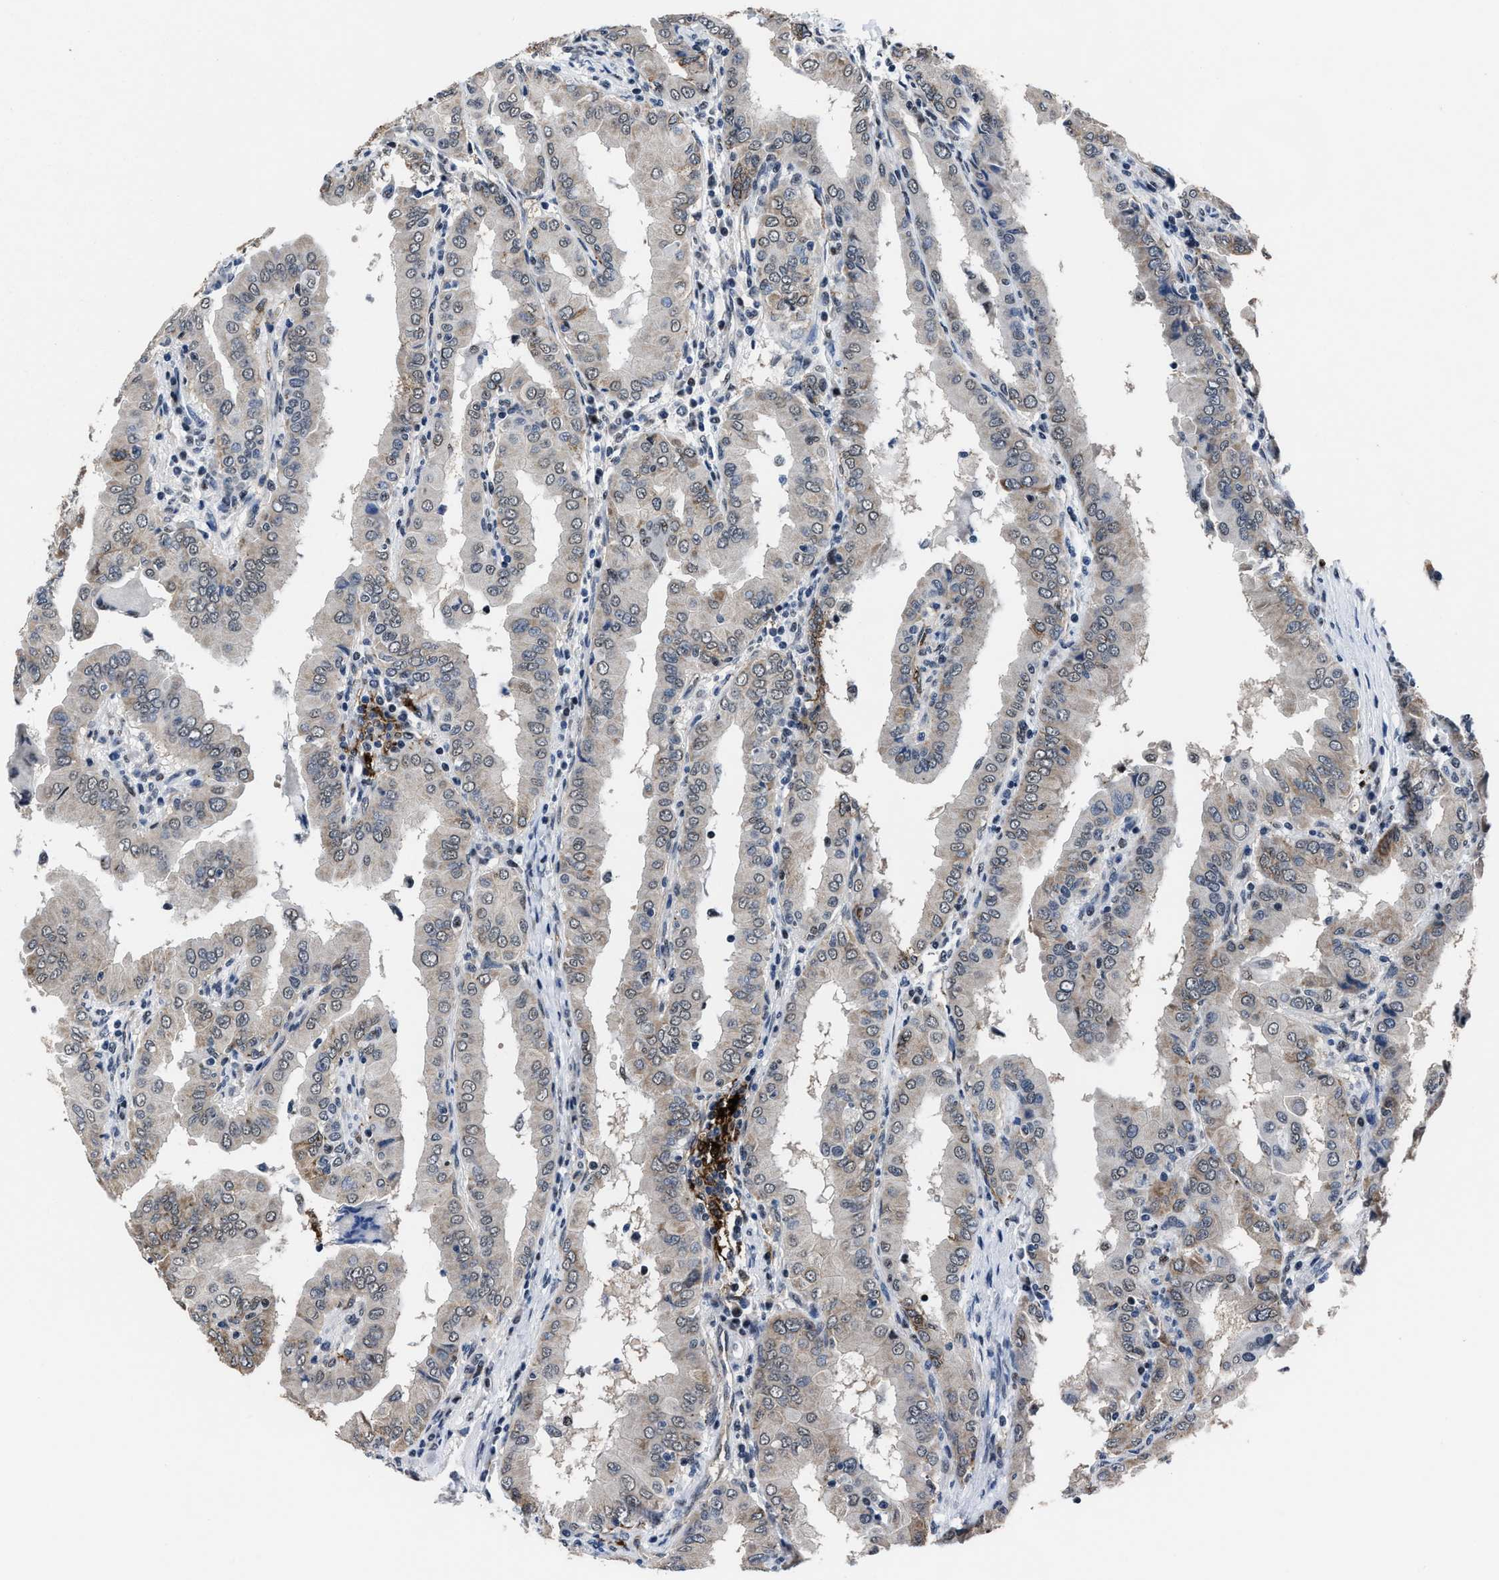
{"staining": {"intensity": "weak", "quantity": "<25%", "location": "cytoplasmic/membranous"}, "tissue": "thyroid cancer", "cell_type": "Tumor cells", "image_type": "cancer", "snomed": [{"axis": "morphology", "description": "Papillary adenocarcinoma, NOS"}, {"axis": "topography", "description": "Thyroid gland"}], "caption": "Papillary adenocarcinoma (thyroid) stained for a protein using immunohistochemistry (IHC) displays no expression tumor cells.", "gene": "MARCKSL1", "patient": {"sex": "male", "age": 33}}